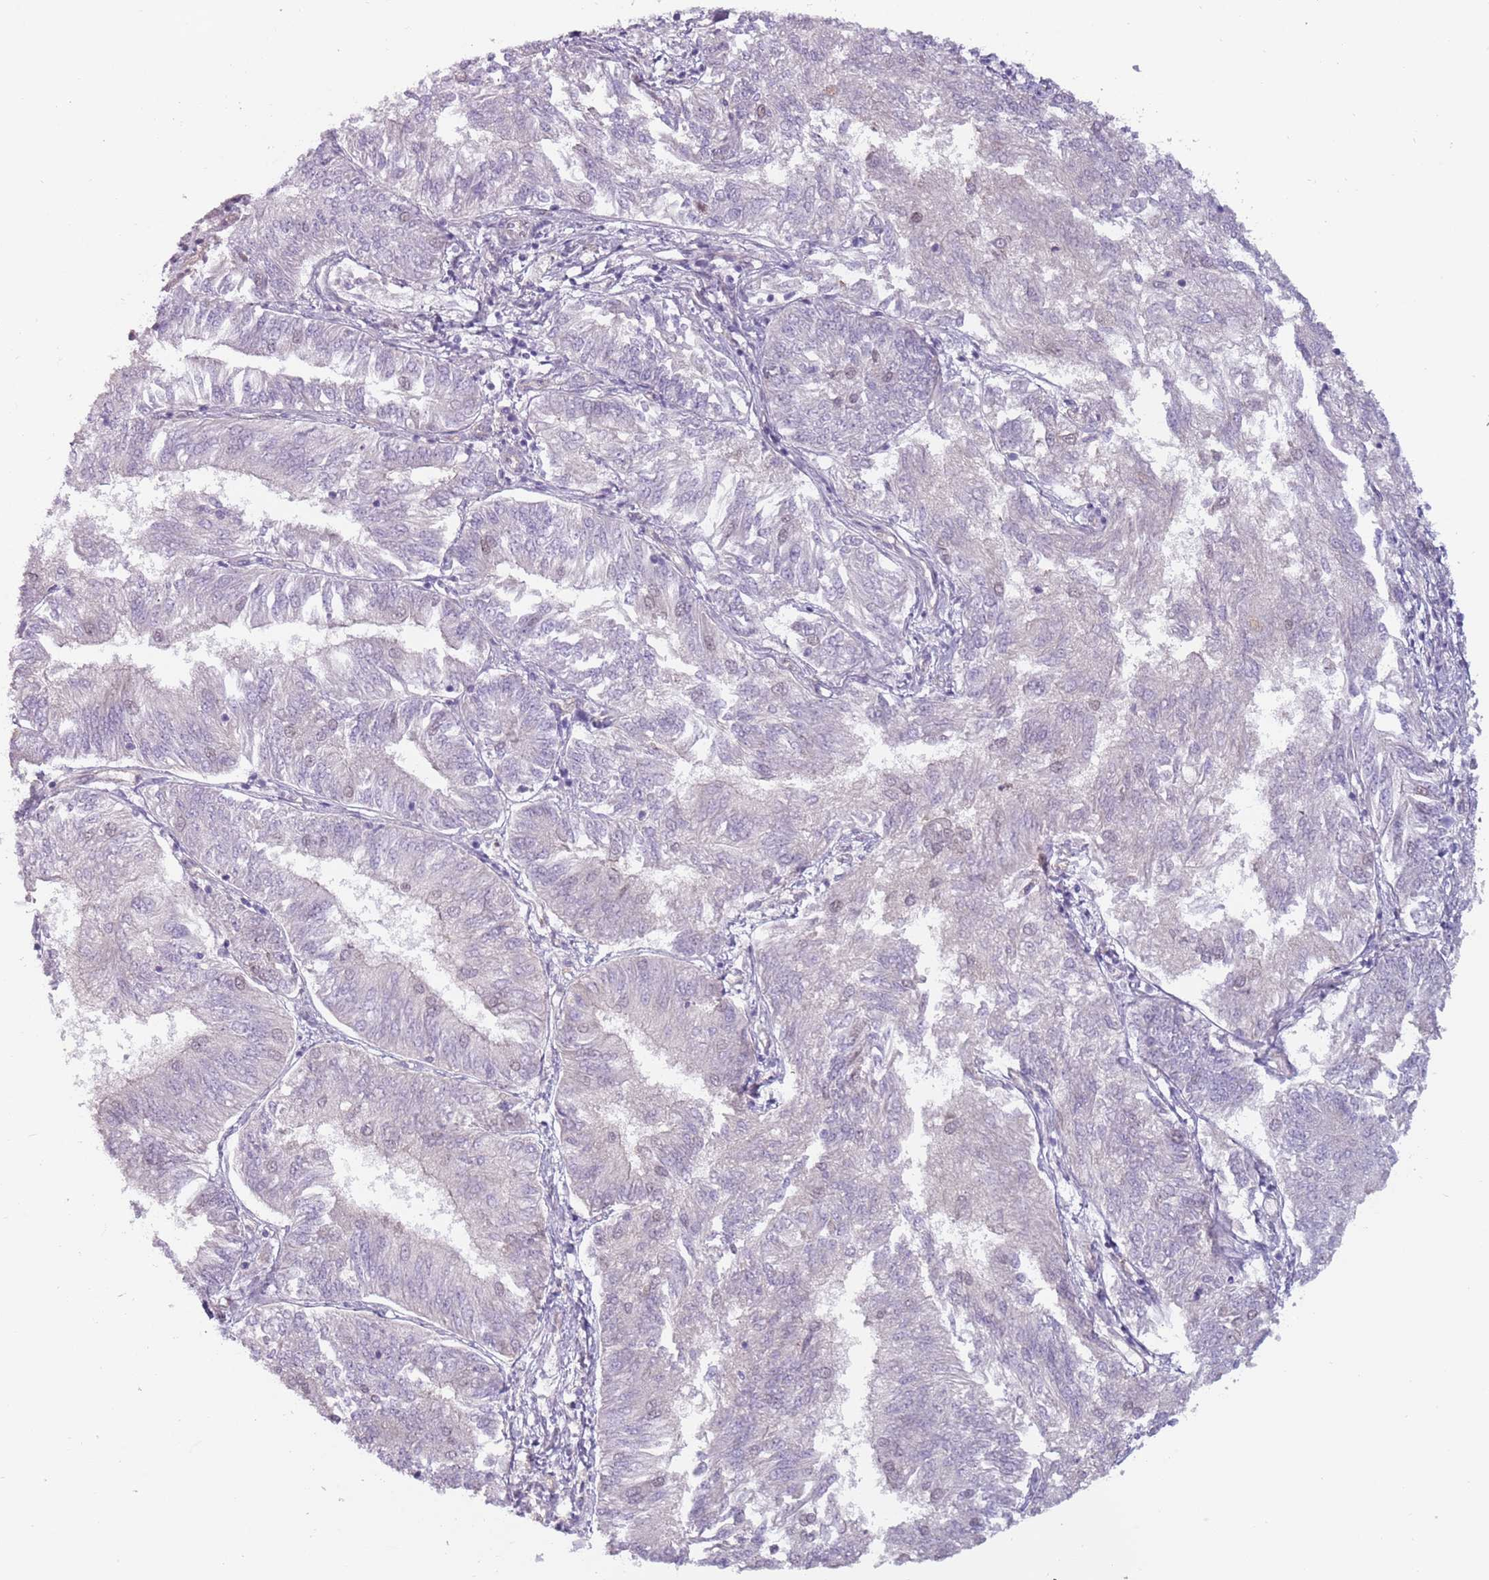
{"staining": {"intensity": "negative", "quantity": "none", "location": "none"}, "tissue": "endometrial cancer", "cell_type": "Tumor cells", "image_type": "cancer", "snomed": [{"axis": "morphology", "description": "Adenocarcinoma, NOS"}, {"axis": "topography", "description": "Endometrium"}], "caption": "This is an immunohistochemistry histopathology image of human endometrial adenocarcinoma. There is no expression in tumor cells.", "gene": "RFX2", "patient": {"sex": "female", "age": 58}}